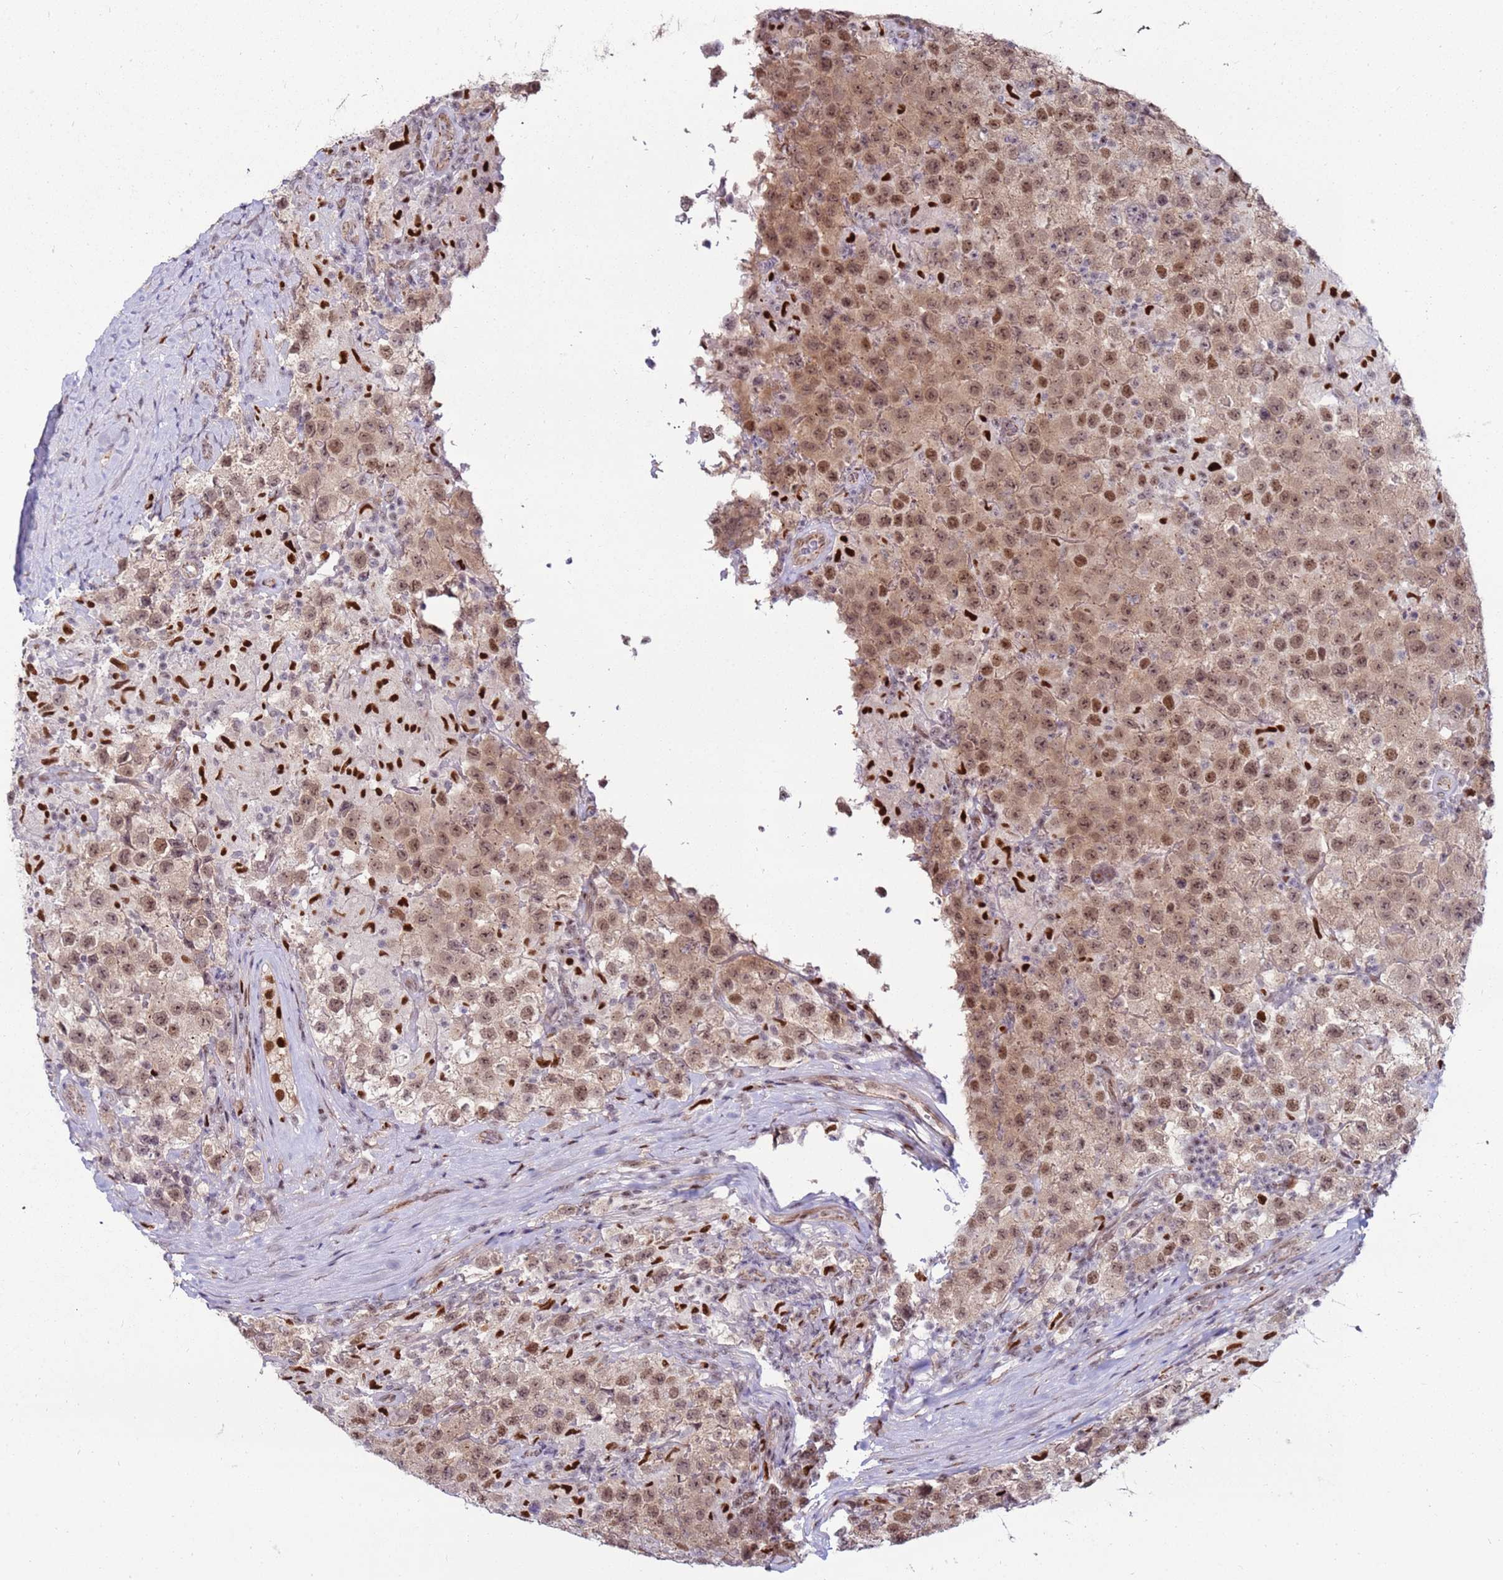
{"staining": {"intensity": "weak", "quantity": ">75%", "location": "nuclear"}, "tissue": "testis cancer", "cell_type": "Tumor cells", "image_type": "cancer", "snomed": [{"axis": "morphology", "description": "Seminoma, NOS"}, {"axis": "morphology", "description": "Carcinoma, Embryonal, NOS"}, {"axis": "topography", "description": "Testis"}], "caption": "Immunohistochemistry of human testis cancer (embryonal carcinoma) displays low levels of weak nuclear expression in about >75% of tumor cells. The protein of interest is shown in brown color, while the nuclei are stained blue.", "gene": "KPNA4", "patient": {"sex": "male", "age": 41}}